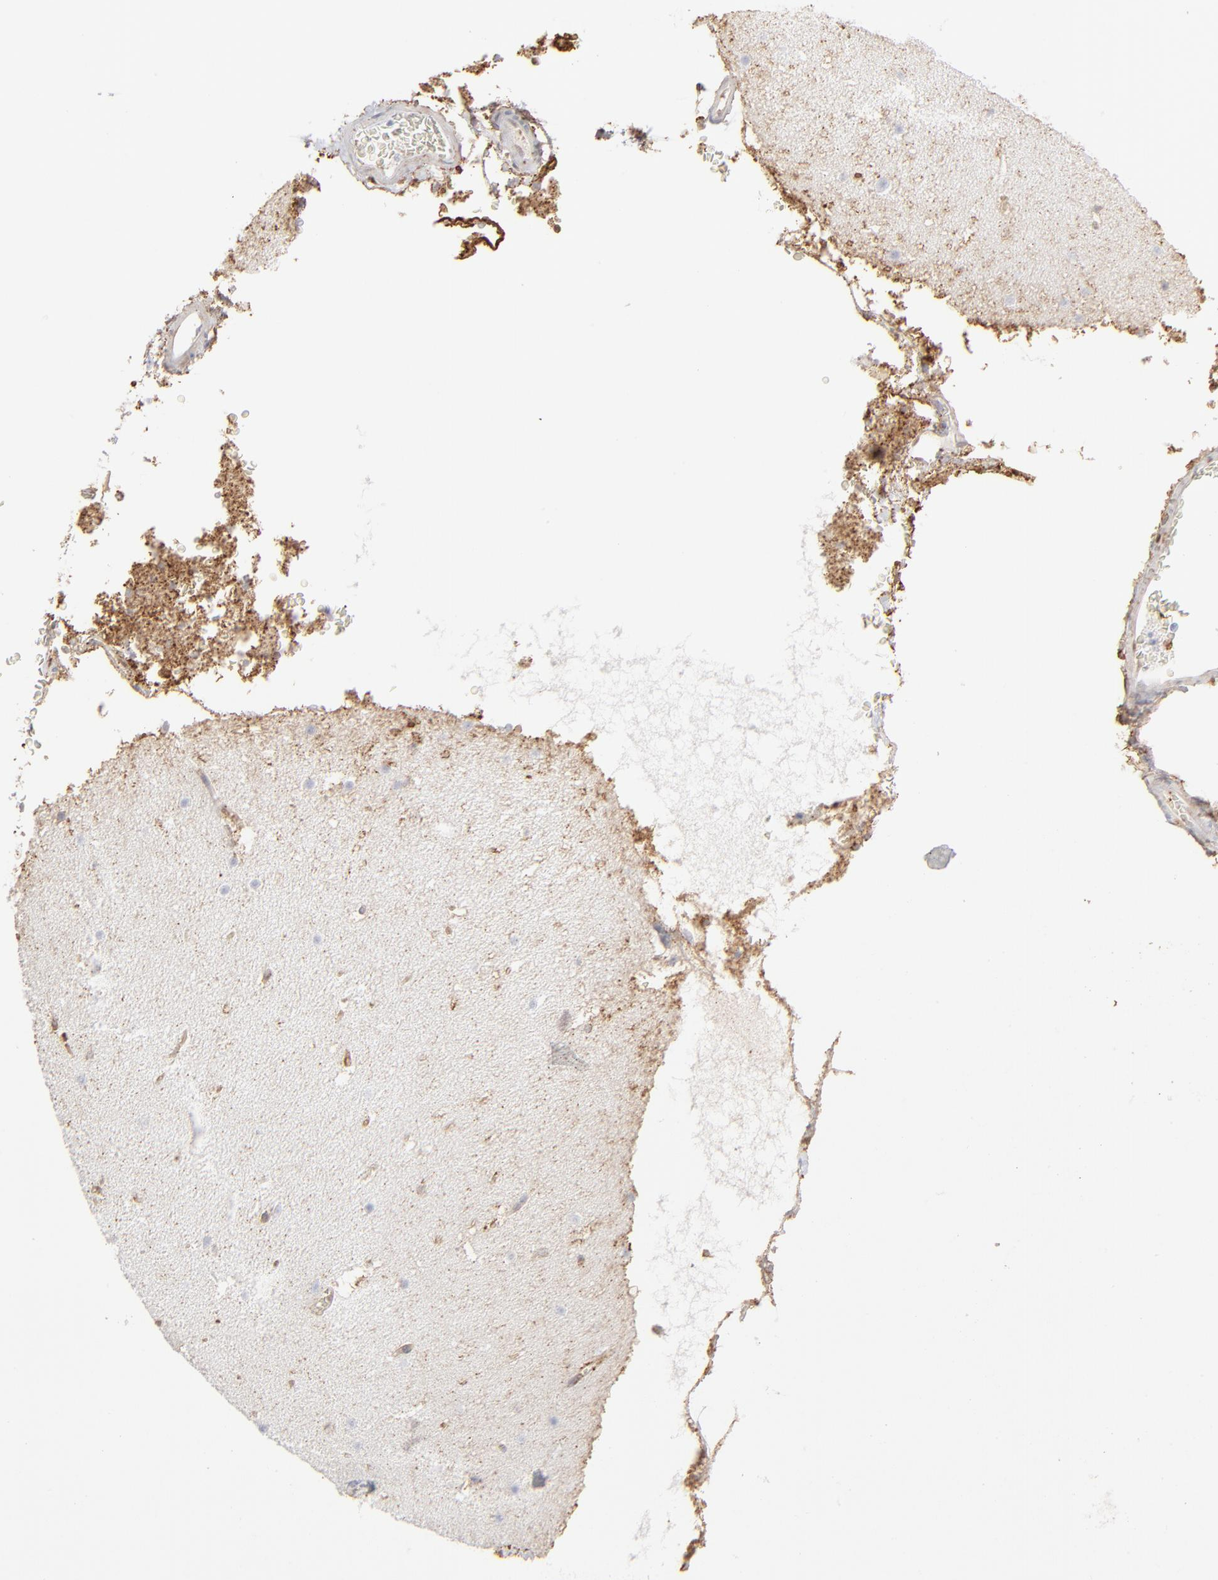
{"staining": {"intensity": "moderate", "quantity": "<25%", "location": "cytoplasmic/membranous,nuclear"}, "tissue": "cerebellum", "cell_type": "Cells in granular layer", "image_type": "normal", "snomed": [{"axis": "morphology", "description": "Normal tissue, NOS"}, {"axis": "topography", "description": "Cerebellum"}], "caption": "Protein analysis of unremarkable cerebellum displays moderate cytoplasmic/membranous,nuclear positivity in about <25% of cells in granular layer.", "gene": "ANXA5", "patient": {"sex": "male", "age": 45}}